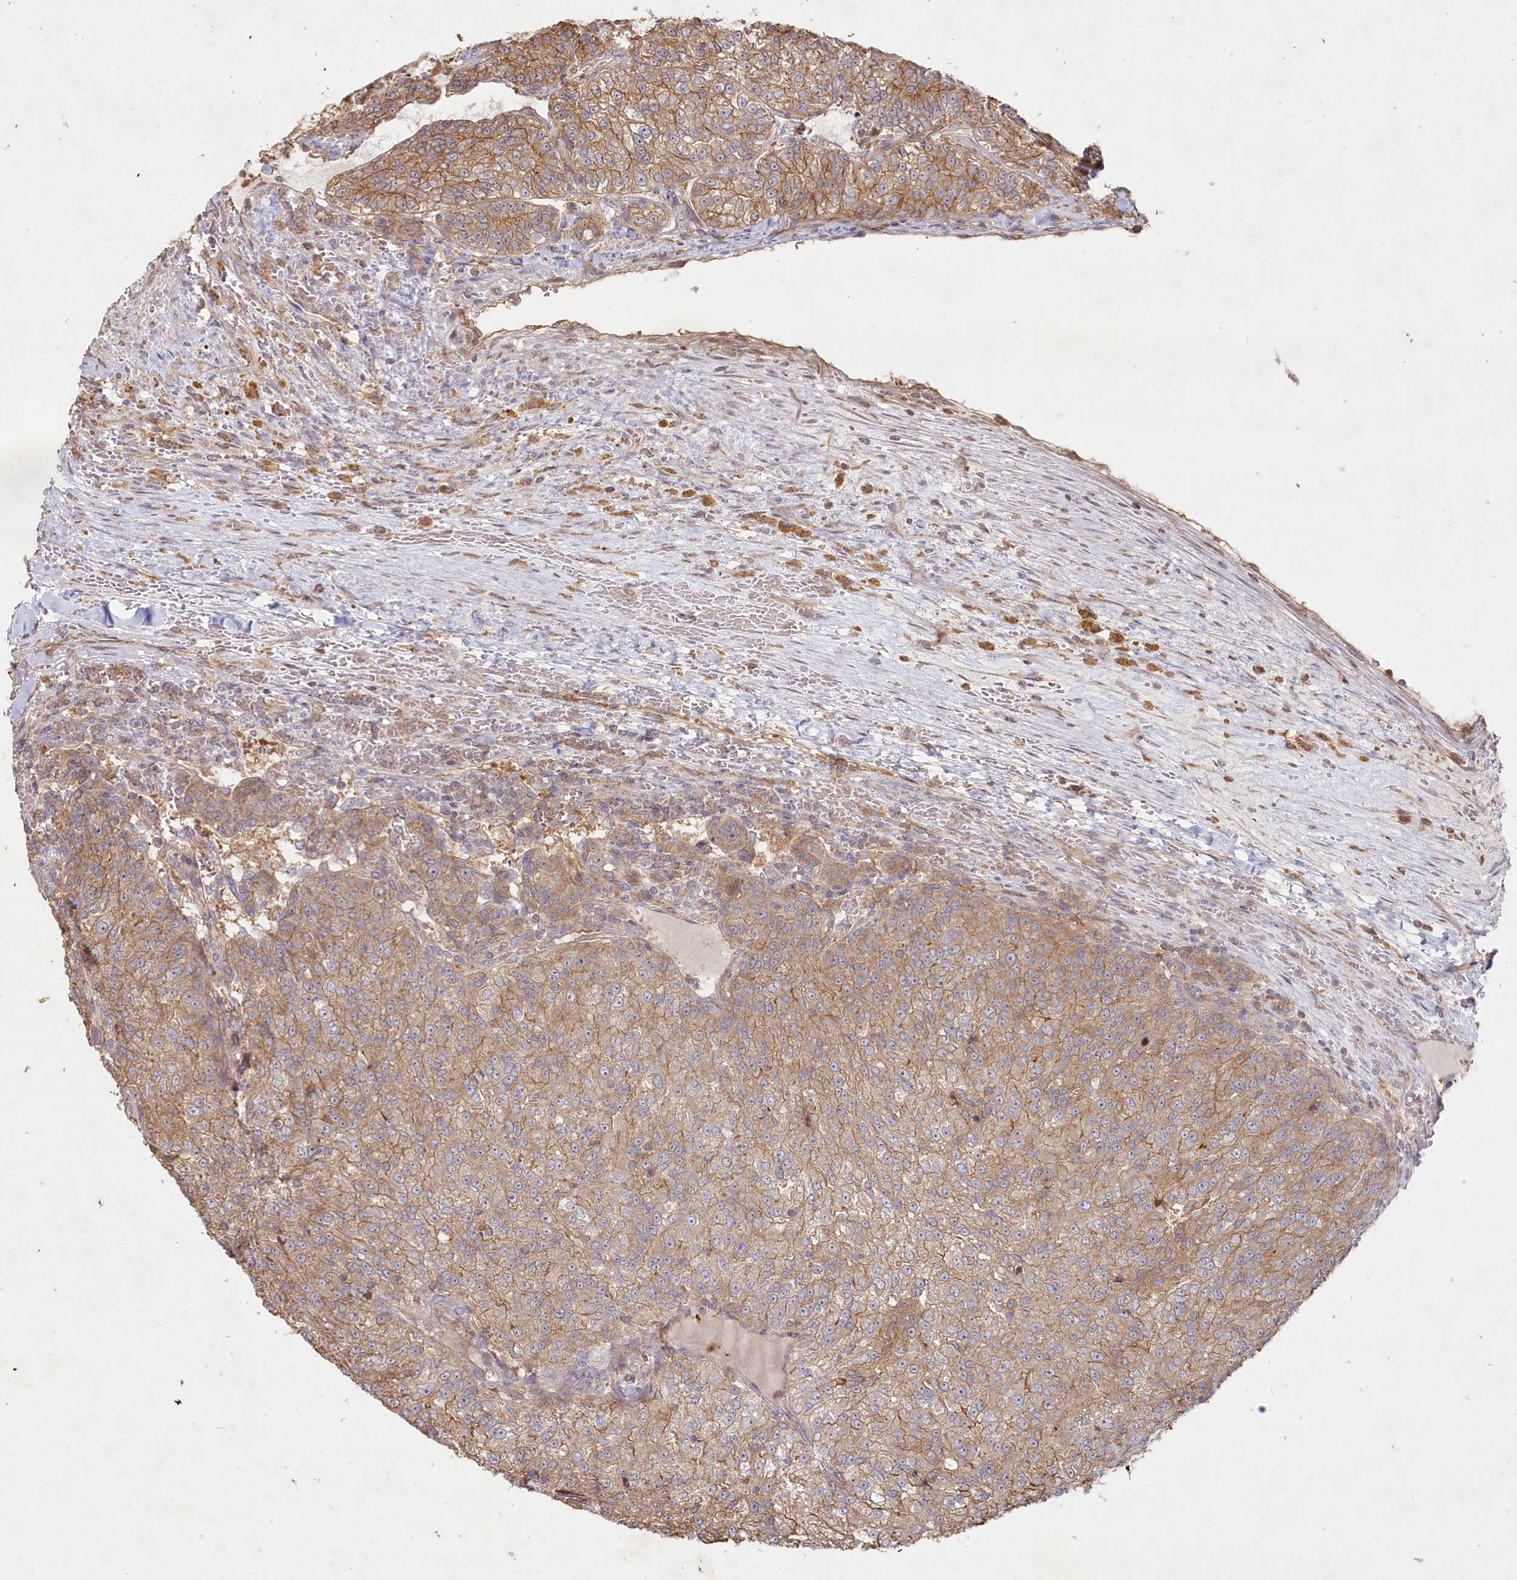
{"staining": {"intensity": "moderate", "quantity": "25%-75%", "location": "cytoplasmic/membranous"}, "tissue": "renal cancer", "cell_type": "Tumor cells", "image_type": "cancer", "snomed": [{"axis": "morphology", "description": "Adenocarcinoma, NOS"}, {"axis": "topography", "description": "Kidney"}], "caption": "Moderate cytoplasmic/membranous expression is appreciated in about 25%-75% of tumor cells in renal adenocarcinoma. (brown staining indicates protein expression, while blue staining denotes nuclei).", "gene": "HAL", "patient": {"sex": "female", "age": 63}}